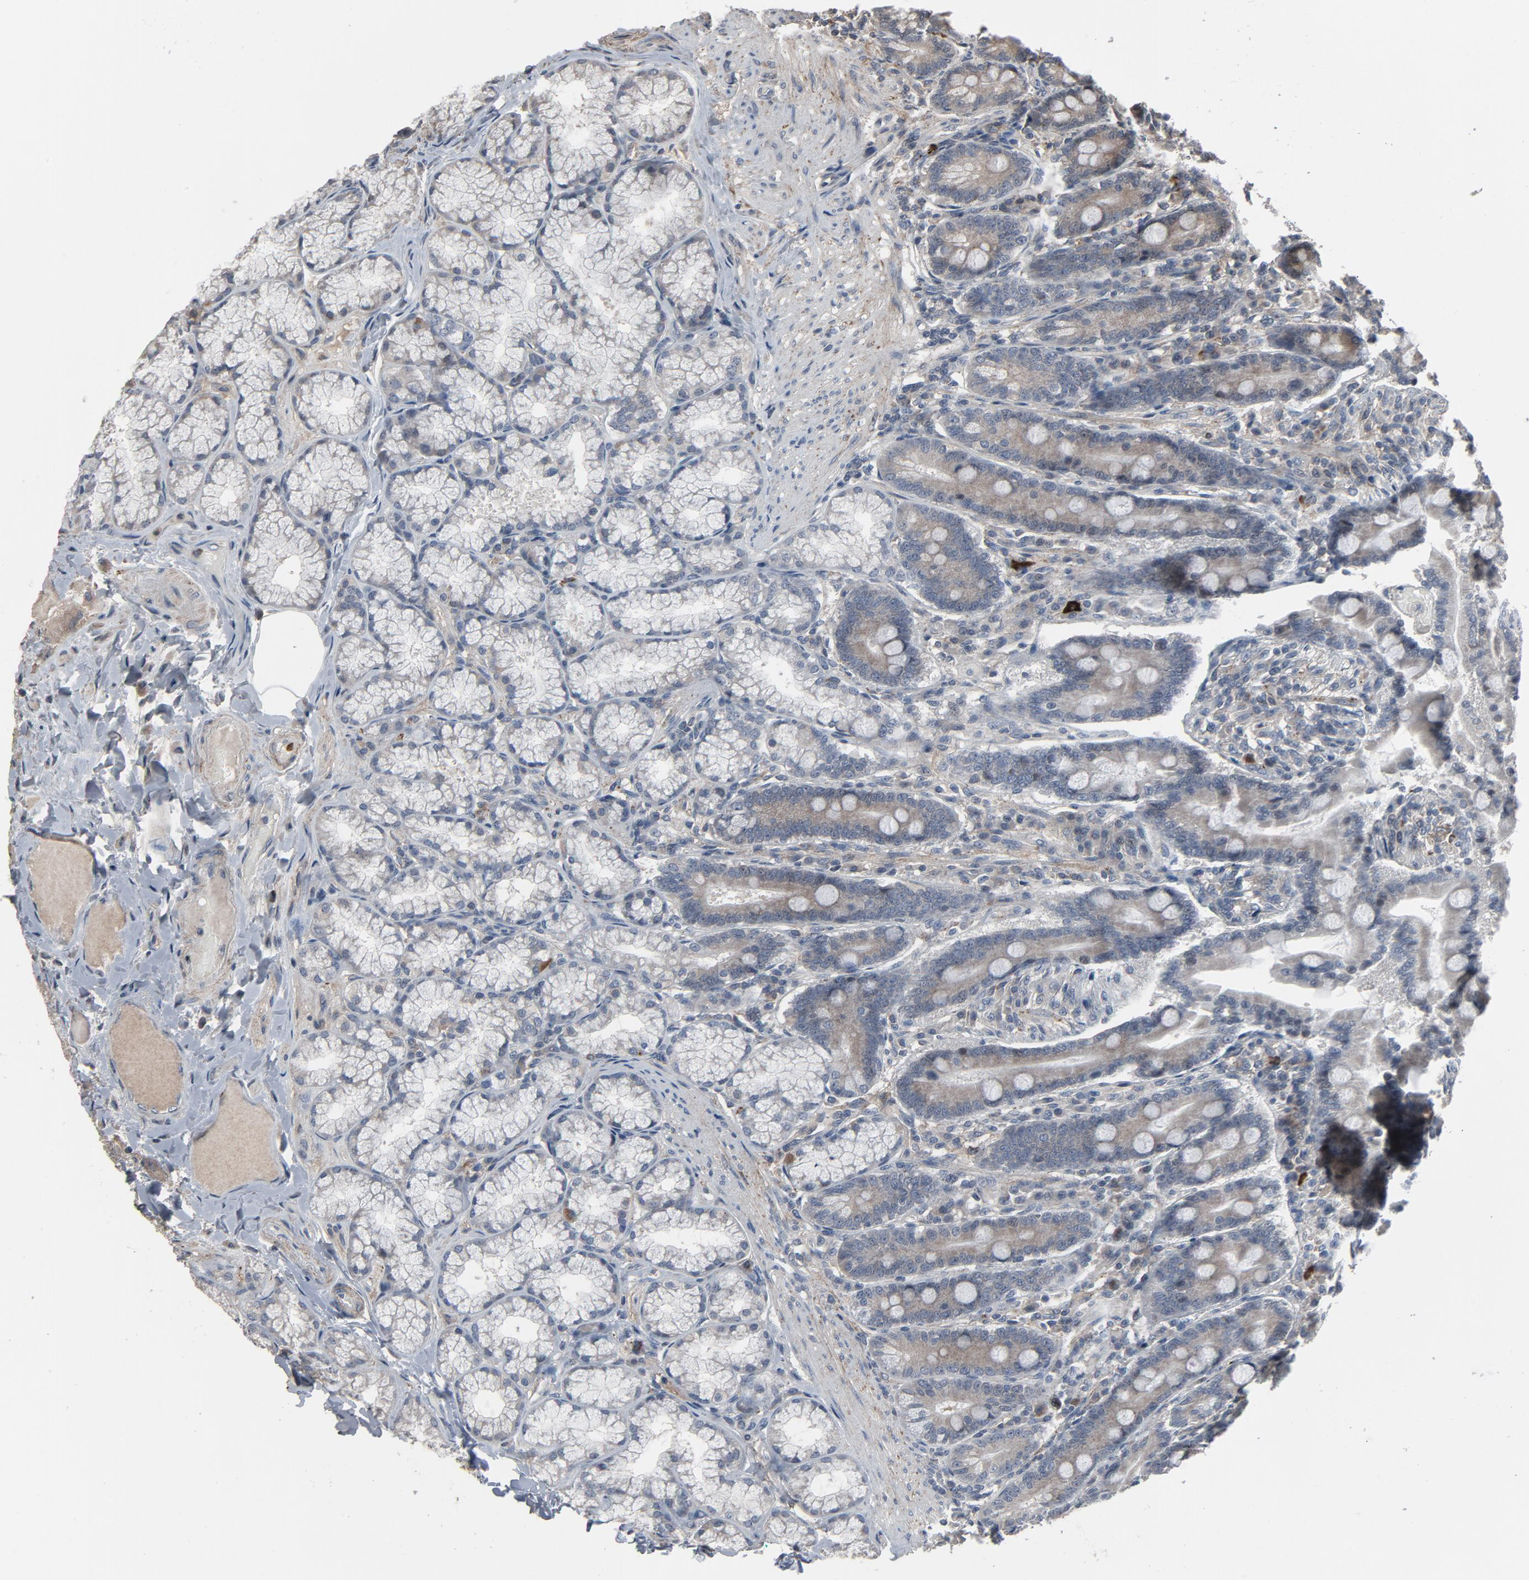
{"staining": {"intensity": "weak", "quantity": "<25%", "location": "cytoplasmic/membranous"}, "tissue": "duodenum", "cell_type": "Glandular cells", "image_type": "normal", "snomed": [{"axis": "morphology", "description": "Normal tissue, NOS"}, {"axis": "topography", "description": "Duodenum"}], "caption": "This is a photomicrograph of immunohistochemistry staining of normal duodenum, which shows no expression in glandular cells. The staining is performed using DAB brown chromogen with nuclei counter-stained in using hematoxylin.", "gene": "PDZD4", "patient": {"sex": "female", "age": 64}}